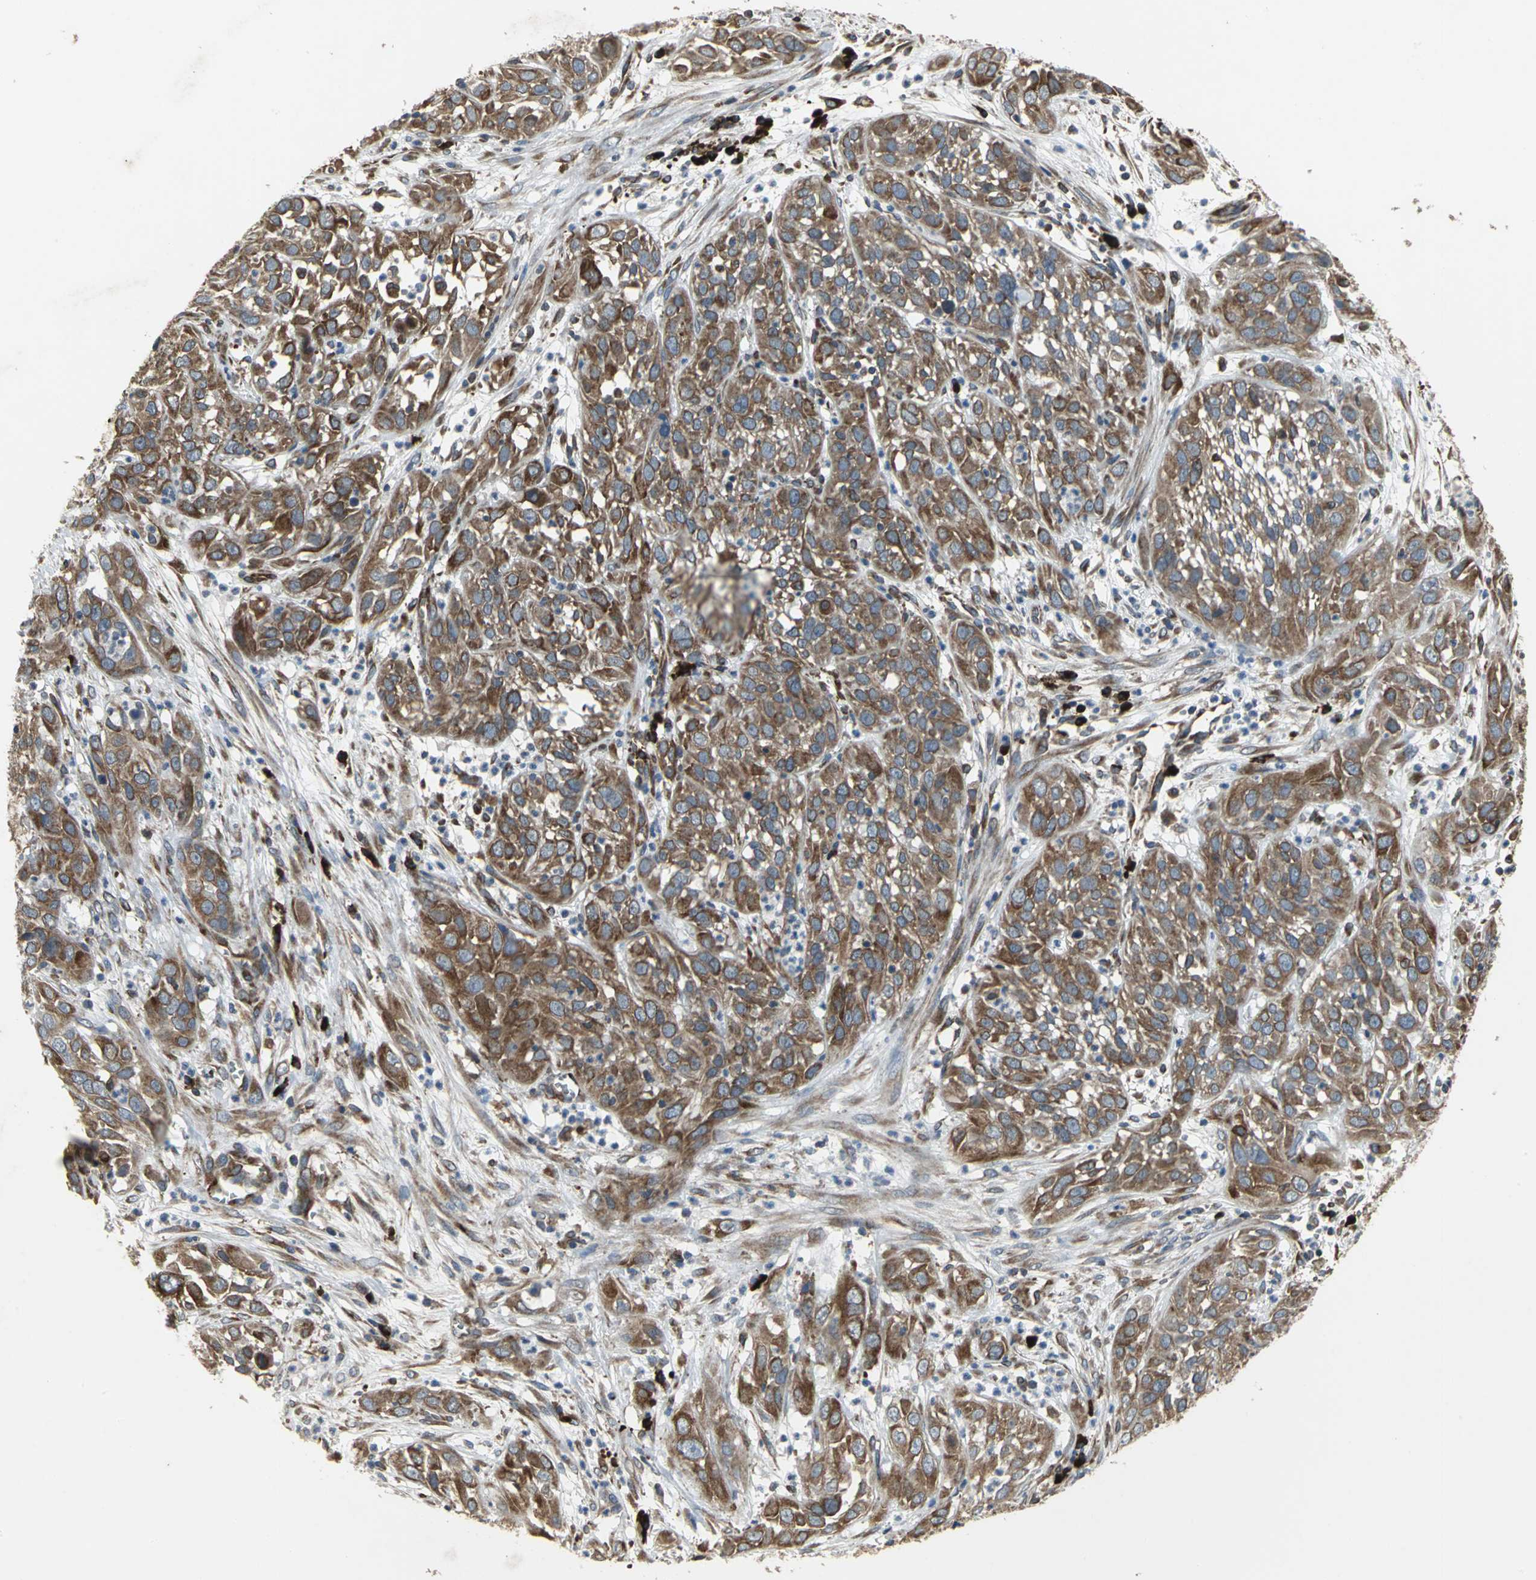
{"staining": {"intensity": "moderate", "quantity": ">75%", "location": "cytoplasmic/membranous"}, "tissue": "cervical cancer", "cell_type": "Tumor cells", "image_type": "cancer", "snomed": [{"axis": "morphology", "description": "Squamous cell carcinoma, NOS"}, {"axis": "topography", "description": "Cervix"}], "caption": "Immunohistochemical staining of human cervical cancer shows moderate cytoplasmic/membranous protein positivity in about >75% of tumor cells. The staining is performed using DAB brown chromogen to label protein expression. The nuclei are counter-stained blue using hematoxylin.", "gene": "SYVN1", "patient": {"sex": "female", "age": 32}}